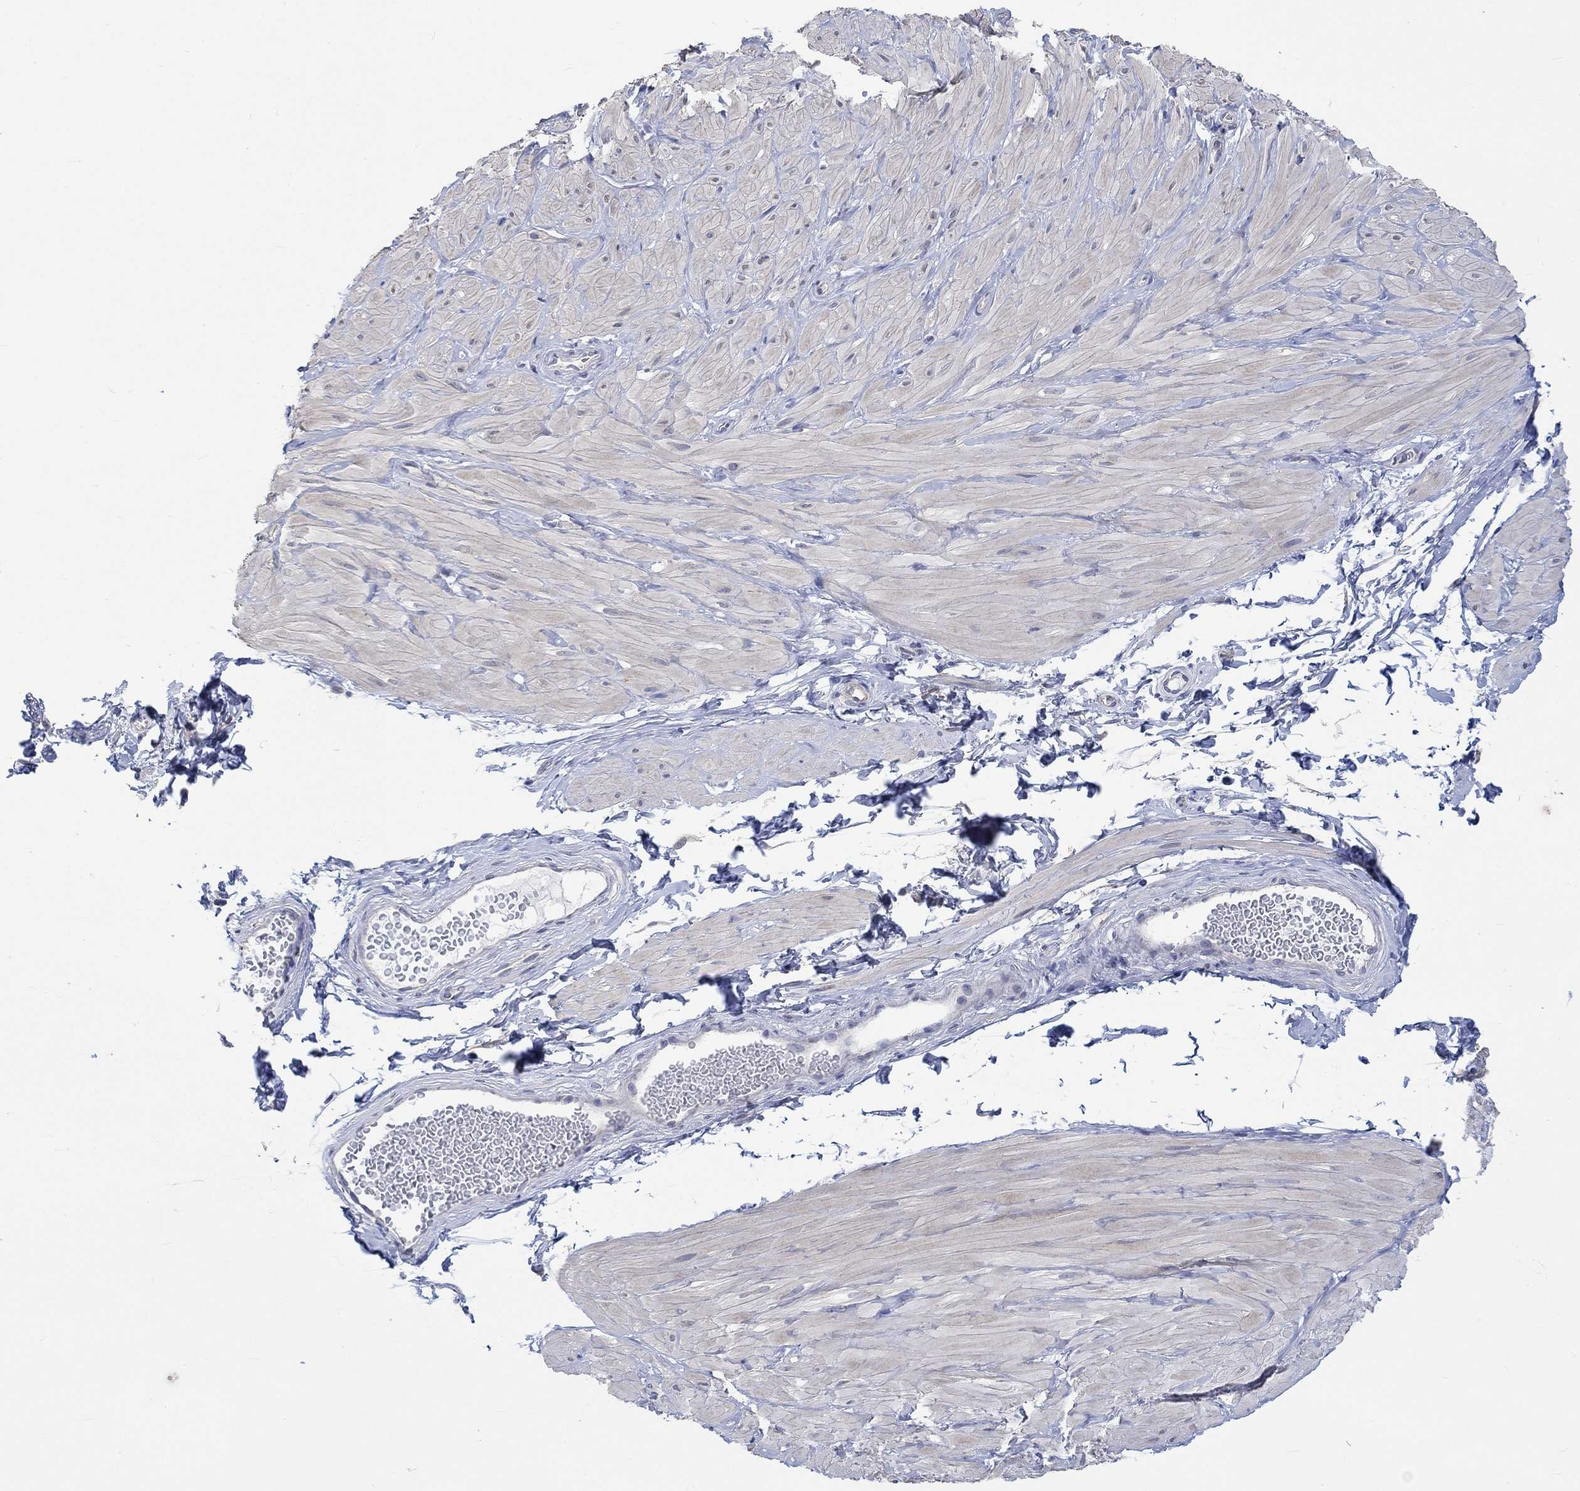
{"staining": {"intensity": "negative", "quantity": "none", "location": "none"}, "tissue": "soft tissue", "cell_type": "Fibroblasts", "image_type": "normal", "snomed": [{"axis": "morphology", "description": "Normal tissue, NOS"}, {"axis": "topography", "description": "Smooth muscle"}, {"axis": "topography", "description": "Peripheral nerve tissue"}], "caption": "Immunohistochemical staining of normal human soft tissue displays no significant staining in fibroblasts.", "gene": "AGRP", "patient": {"sex": "male", "age": 22}}